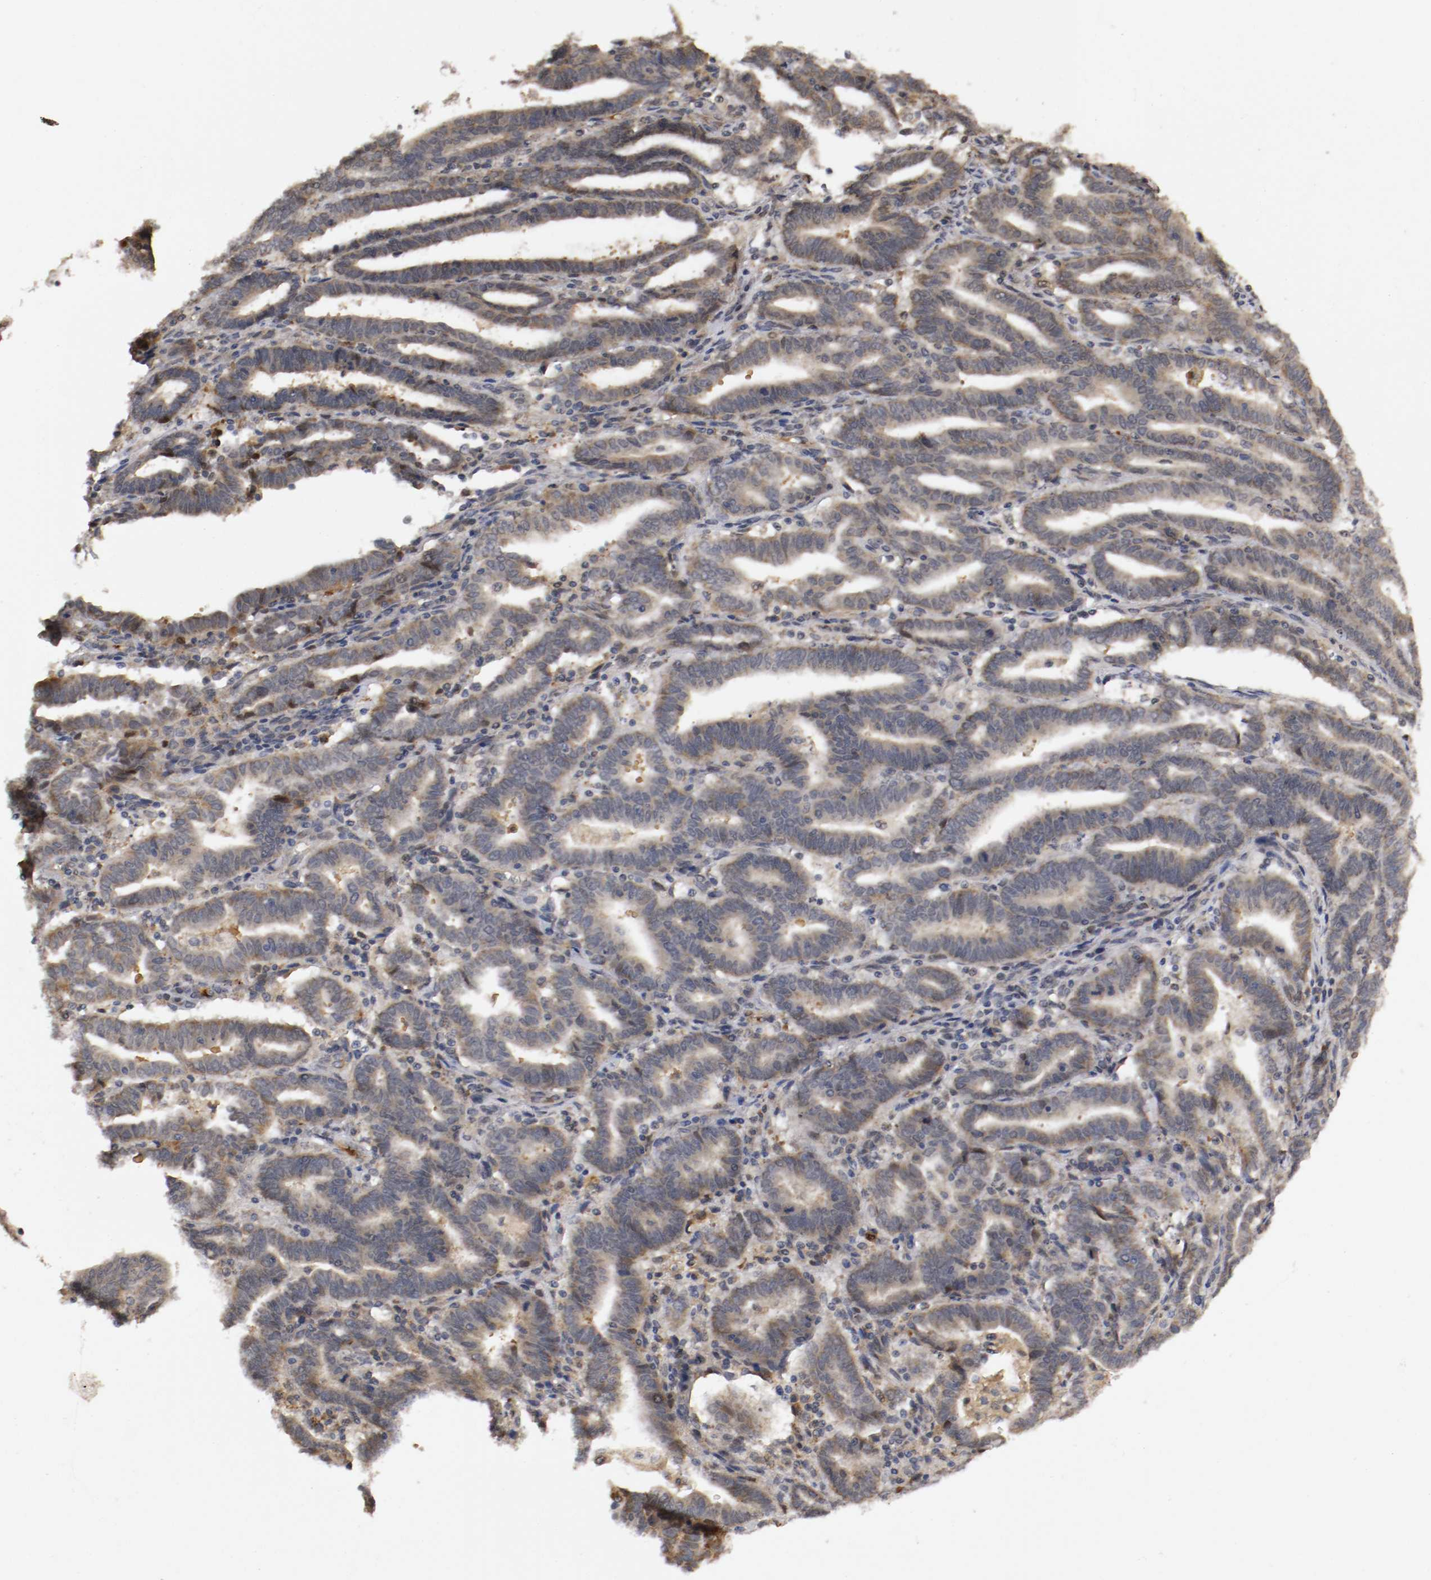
{"staining": {"intensity": "weak", "quantity": "25%-75%", "location": "cytoplasmic/membranous"}, "tissue": "endometrial cancer", "cell_type": "Tumor cells", "image_type": "cancer", "snomed": [{"axis": "morphology", "description": "Adenocarcinoma, NOS"}, {"axis": "topography", "description": "Uterus"}], "caption": "Immunohistochemistry micrograph of adenocarcinoma (endometrial) stained for a protein (brown), which exhibits low levels of weak cytoplasmic/membranous expression in about 25%-75% of tumor cells.", "gene": "TNFRSF1B", "patient": {"sex": "female", "age": 83}}